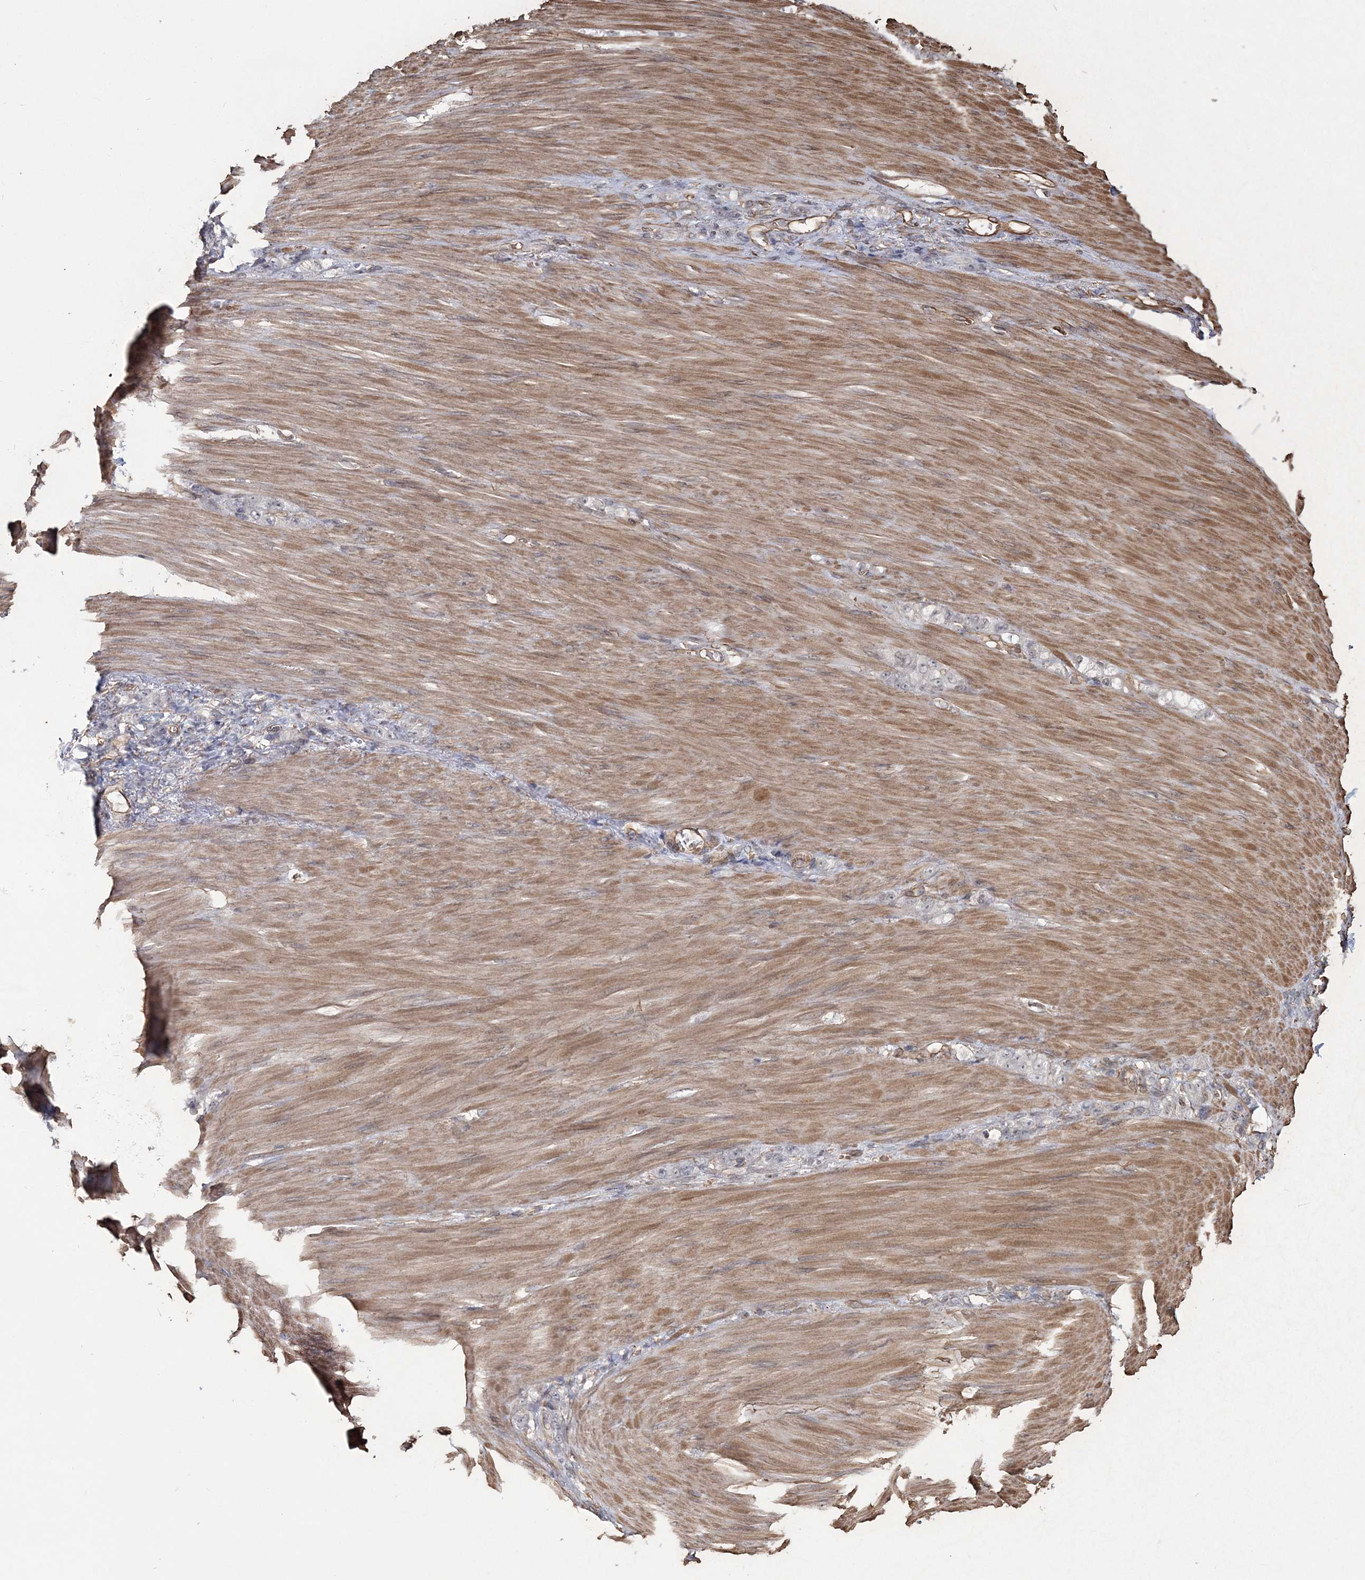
{"staining": {"intensity": "weak", "quantity": "<25%", "location": "nuclear"}, "tissue": "stomach cancer", "cell_type": "Tumor cells", "image_type": "cancer", "snomed": [{"axis": "morphology", "description": "Normal tissue, NOS"}, {"axis": "morphology", "description": "Adenocarcinoma, NOS"}, {"axis": "topography", "description": "Stomach"}], "caption": "Immunohistochemistry photomicrograph of human adenocarcinoma (stomach) stained for a protein (brown), which exhibits no expression in tumor cells.", "gene": "ATP11B", "patient": {"sex": "male", "age": 82}}